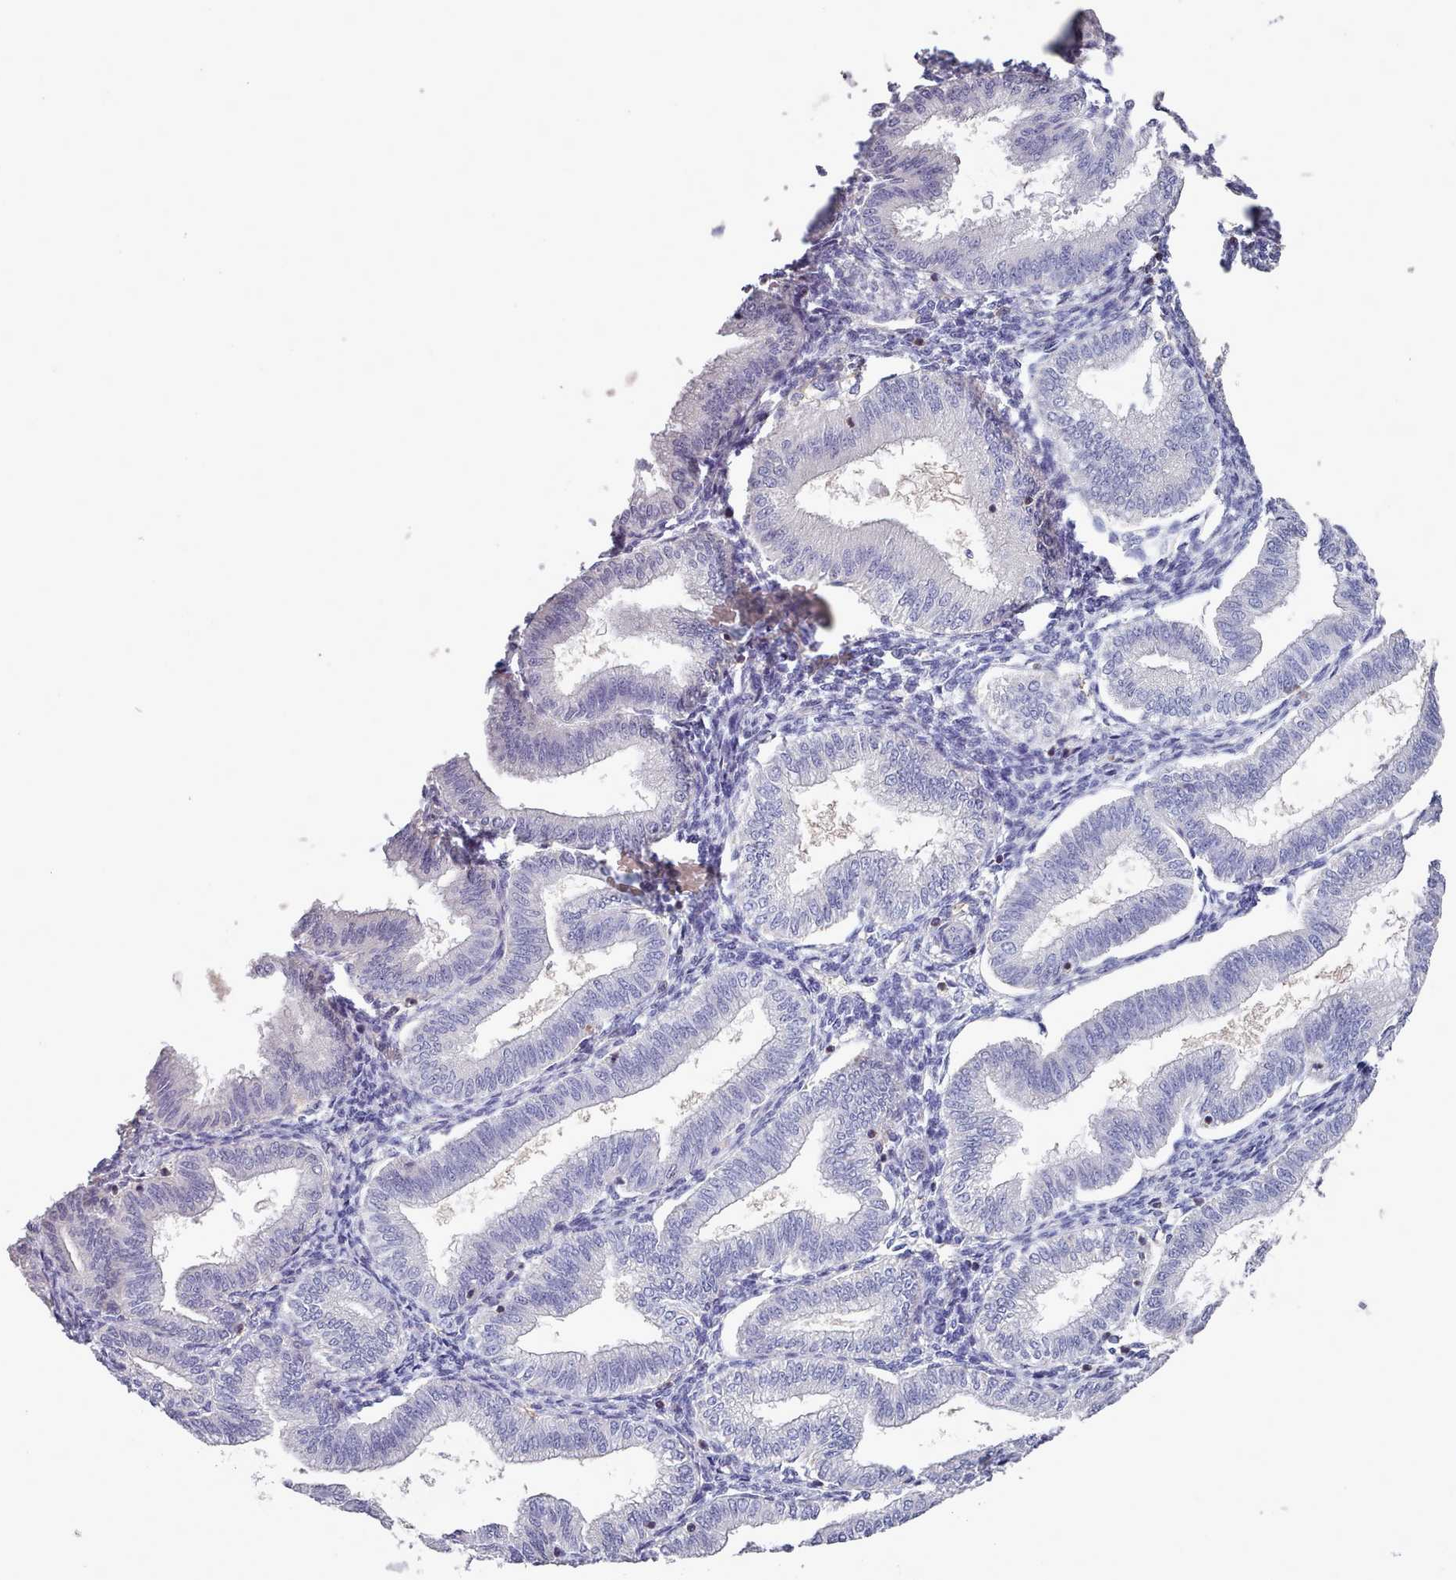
{"staining": {"intensity": "negative", "quantity": "none", "location": "none"}, "tissue": "endometrium", "cell_type": "Cells in endometrial stroma", "image_type": "normal", "snomed": [{"axis": "morphology", "description": "Normal tissue, NOS"}, {"axis": "topography", "description": "Endometrium"}], "caption": "Cells in endometrial stroma are negative for protein expression in unremarkable human endometrium.", "gene": "RAC1", "patient": {"sex": "female", "age": 39}}